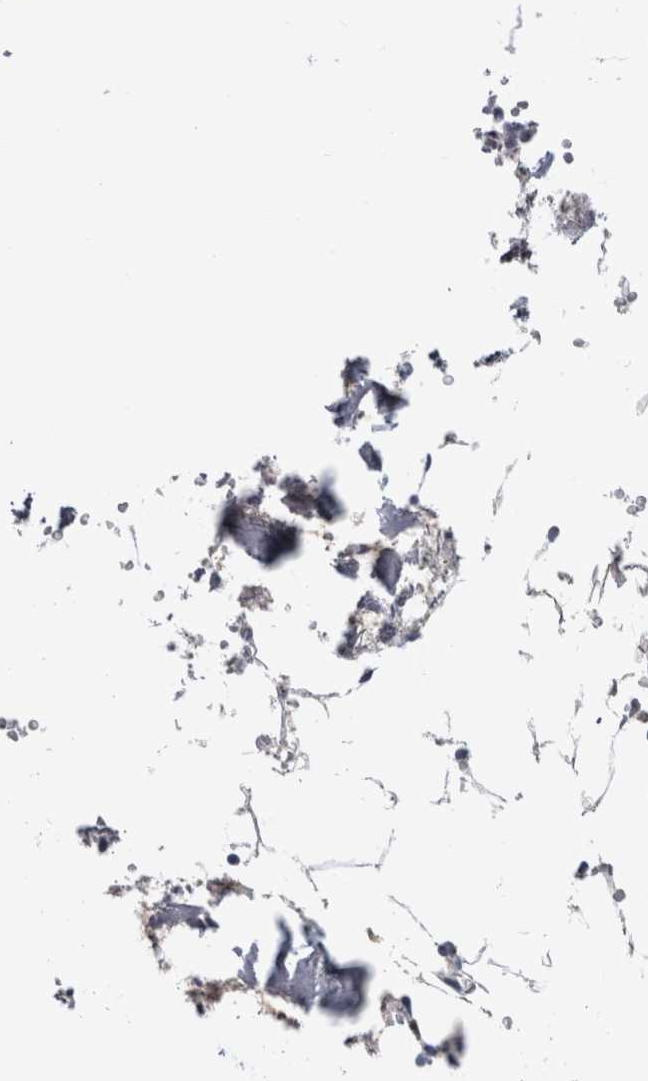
{"staining": {"intensity": "strong", "quantity": "<25%", "location": "nuclear"}, "tissue": "bone marrow", "cell_type": "Hematopoietic cells", "image_type": "normal", "snomed": [{"axis": "morphology", "description": "Normal tissue, NOS"}, {"axis": "topography", "description": "Bone marrow"}], "caption": "Normal bone marrow exhibits strong nuclear expression in approximately <25% of hematopoietic cells.", "gene": "PAX5", "patient": {"sex": "male", "age": 70}}